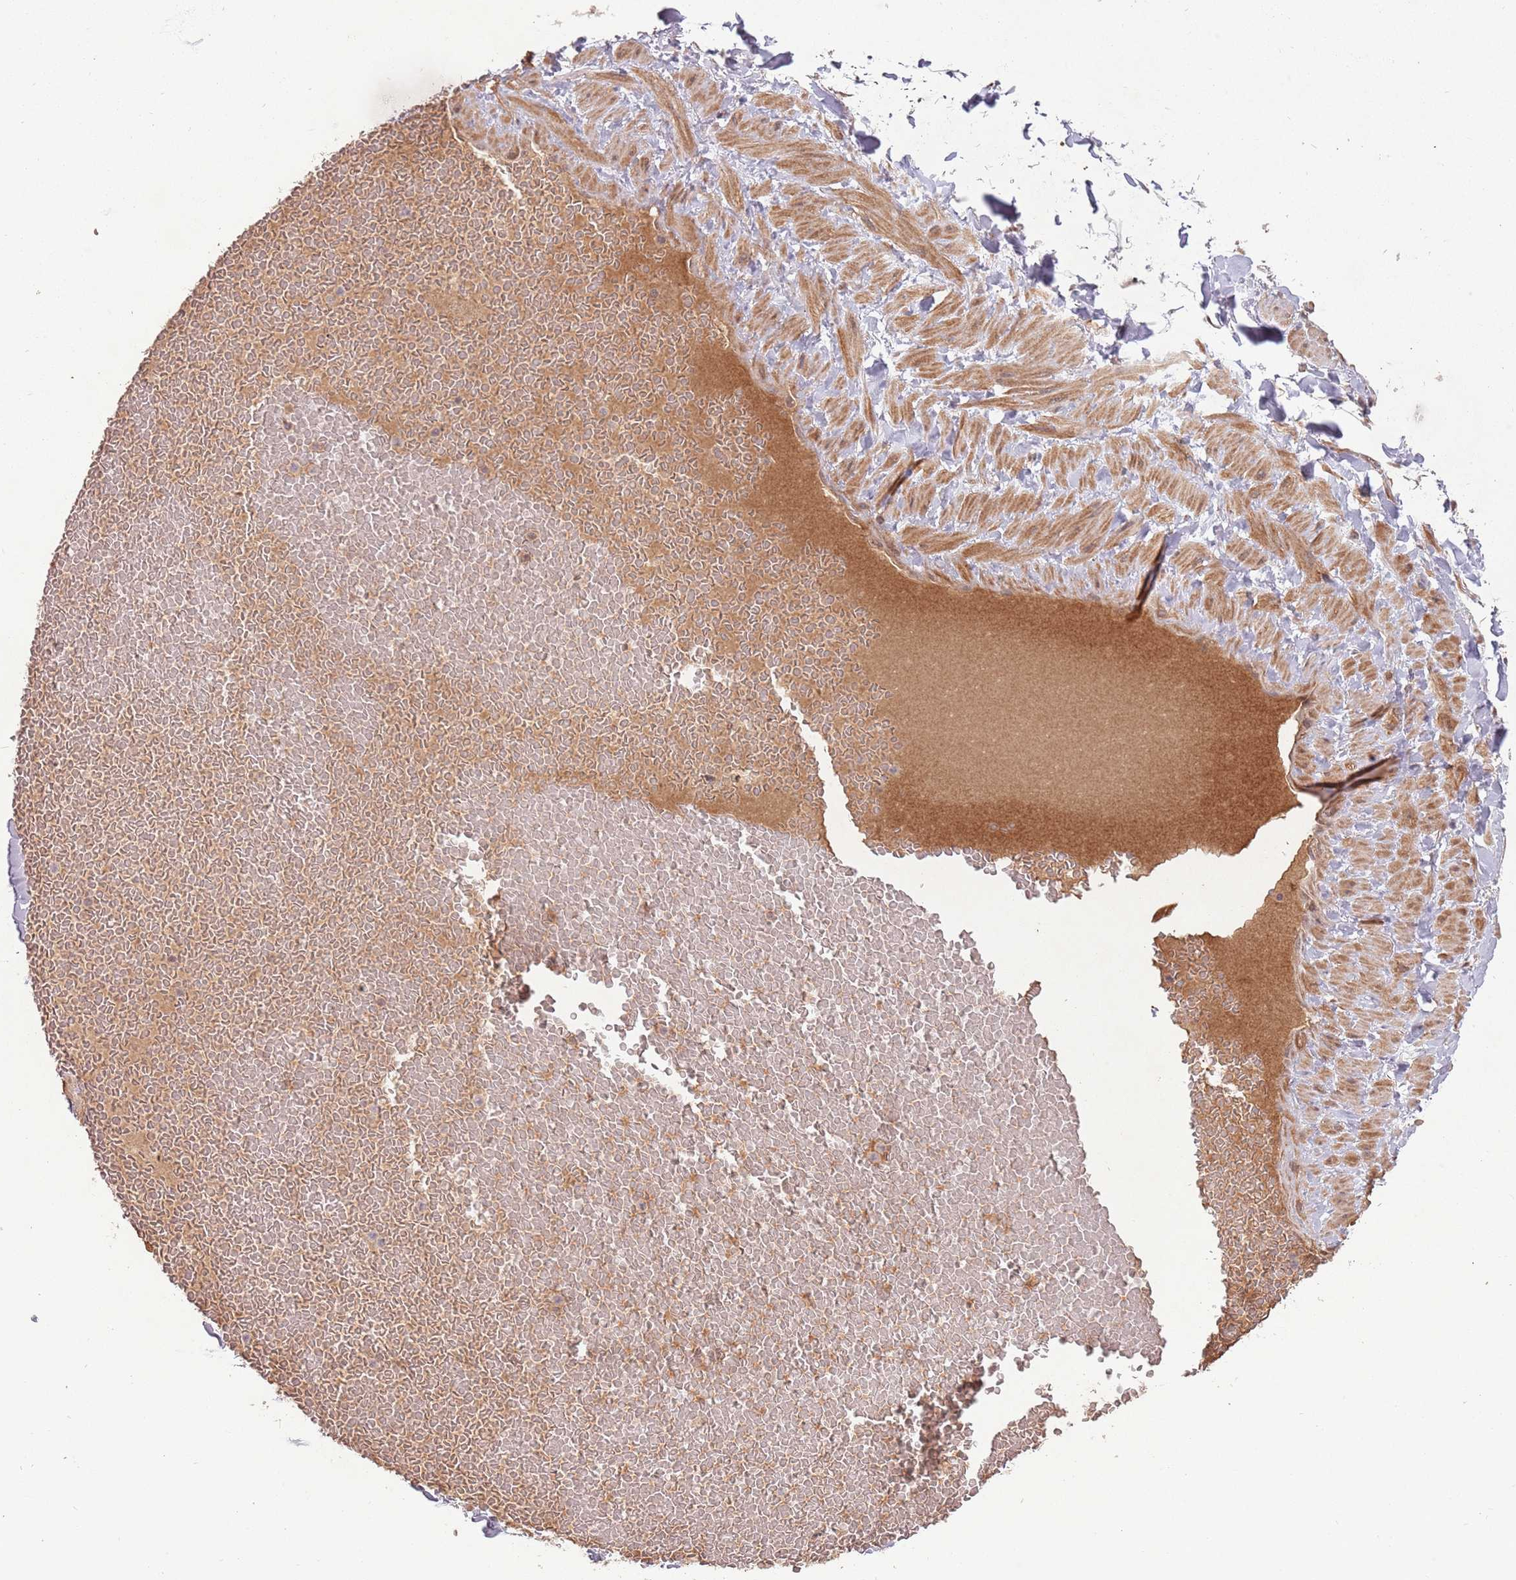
{"staining": {"intensity": "negative", "quantity": "none", "location": "none"}, "tissue": "adipose tissue", "cell_type": "Adipocytes", "image_type": "normal", "snomed": [{"axis": "morphology", "description": "Normal tissue, NOS"}, {"axis": "topography", "description": "Soft tissue"}, {"axis": "topography", "description": "Vascular tissue"}], "caption": "Immunohistochemistry (IHC) image of normal adipose tissue stained for a protein (brown), which exhibits no expression in adipocytes.", "gene": "SUDS3", "patient": {"sex": "male", "age": 54}}